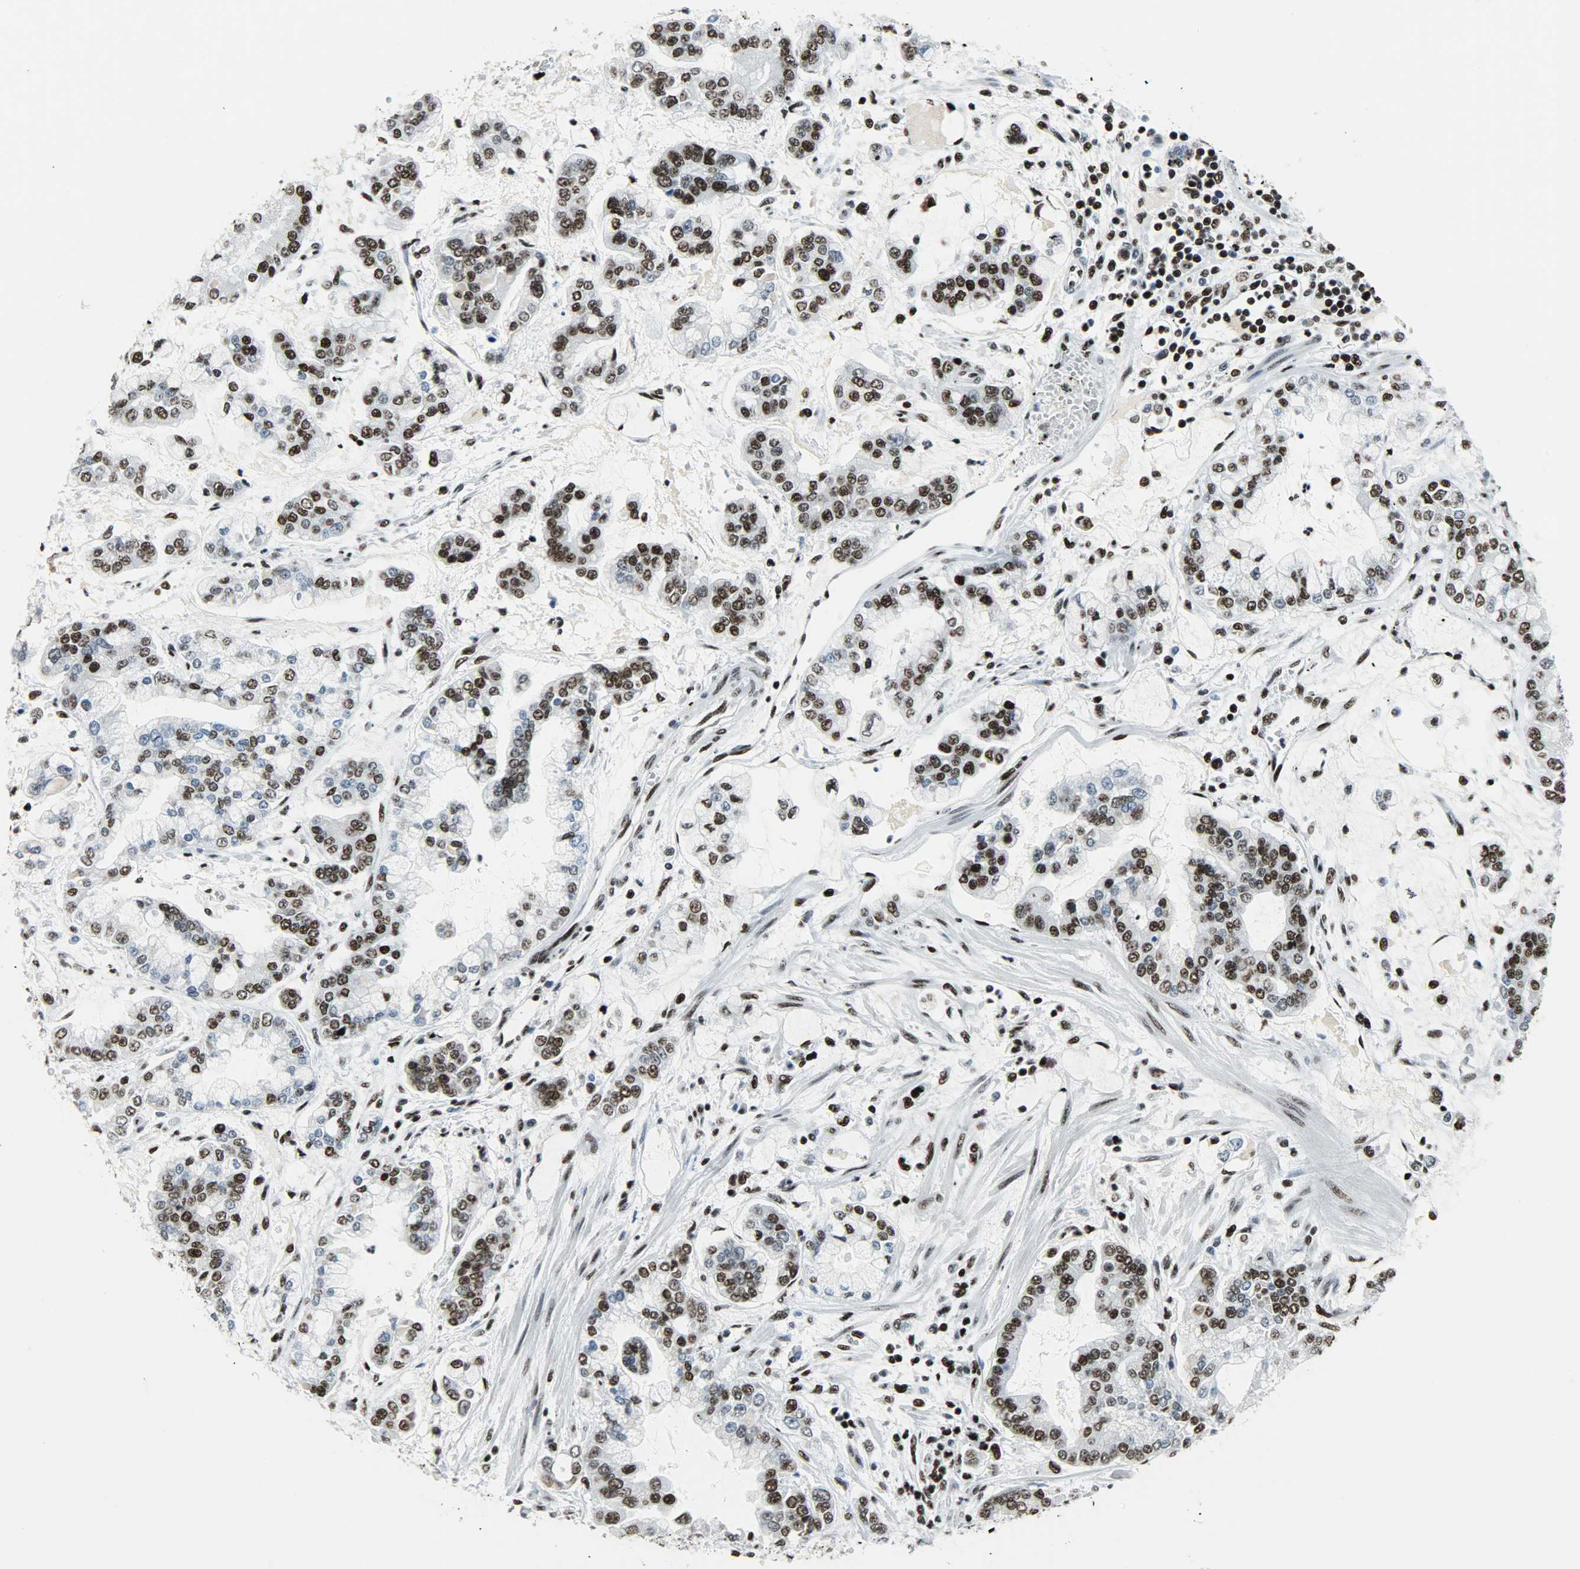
{"staining": {"intensity": "strong", "quantity": "25%-75%", "location": "nuclear"}, "tissue": "stomach cancer", "cell_type": "Tumor cells", "image_type": "cancer", "snomed": [{"axis": "morphology", "description": "Normal tissue, NOS"}, {"axis": "morphology", "description": "Adenocarcinoma, NOS"}, {"axis": "topography", "description": "Stomach, upper"}, {"axis": "topography", "description": "Stomach"}], "caption": "A histopathology image showing strong nuclear expression in about 25%-75% of tumor cells in stomach cancer, as visualized by brown immunohistochemical staining.", "gene": "SNRPA", "patient": {"sex": "male", "age": 76}}